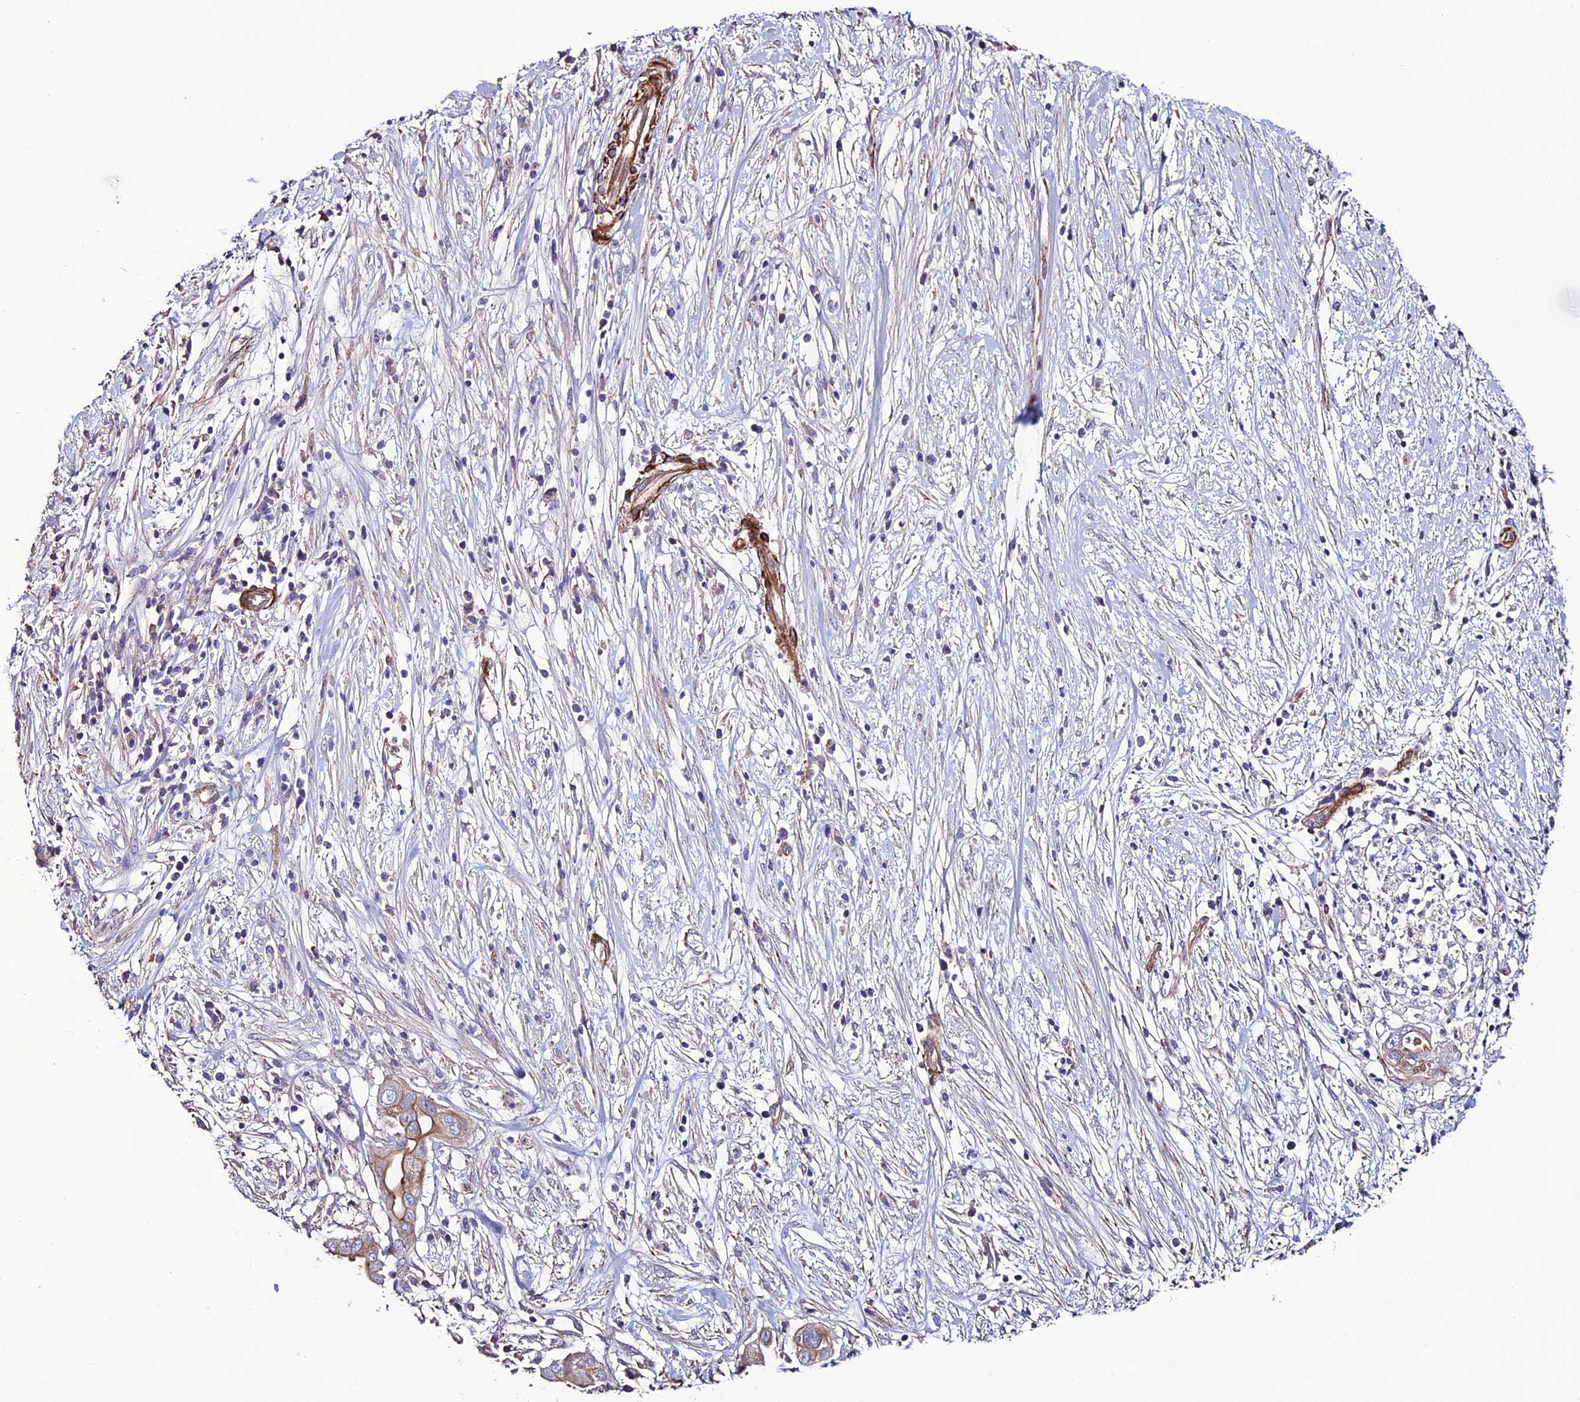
{"staining": {"intensity": "moderate", "quantity": "25%-75%", "location": "cytoplasmic/membranous"}, "tissue": "pancreatic cancer", "cell_type": "Tumor cells", "image_type": "cancer", "snomed": [{"axis": "morphology", "description": "Adenocarcinoma, NOS"}, {"axis": "topography", "description": "Pancreas"}], "caption": "There is medium levels of moderate cytoplasmic/membranous staining in tumor cells of pancreatic cancer, as demonstrated by immunohistochemical staining (brown color).", "gene": "REX1BD", "patient": {"sex": "male", "age": 68}}